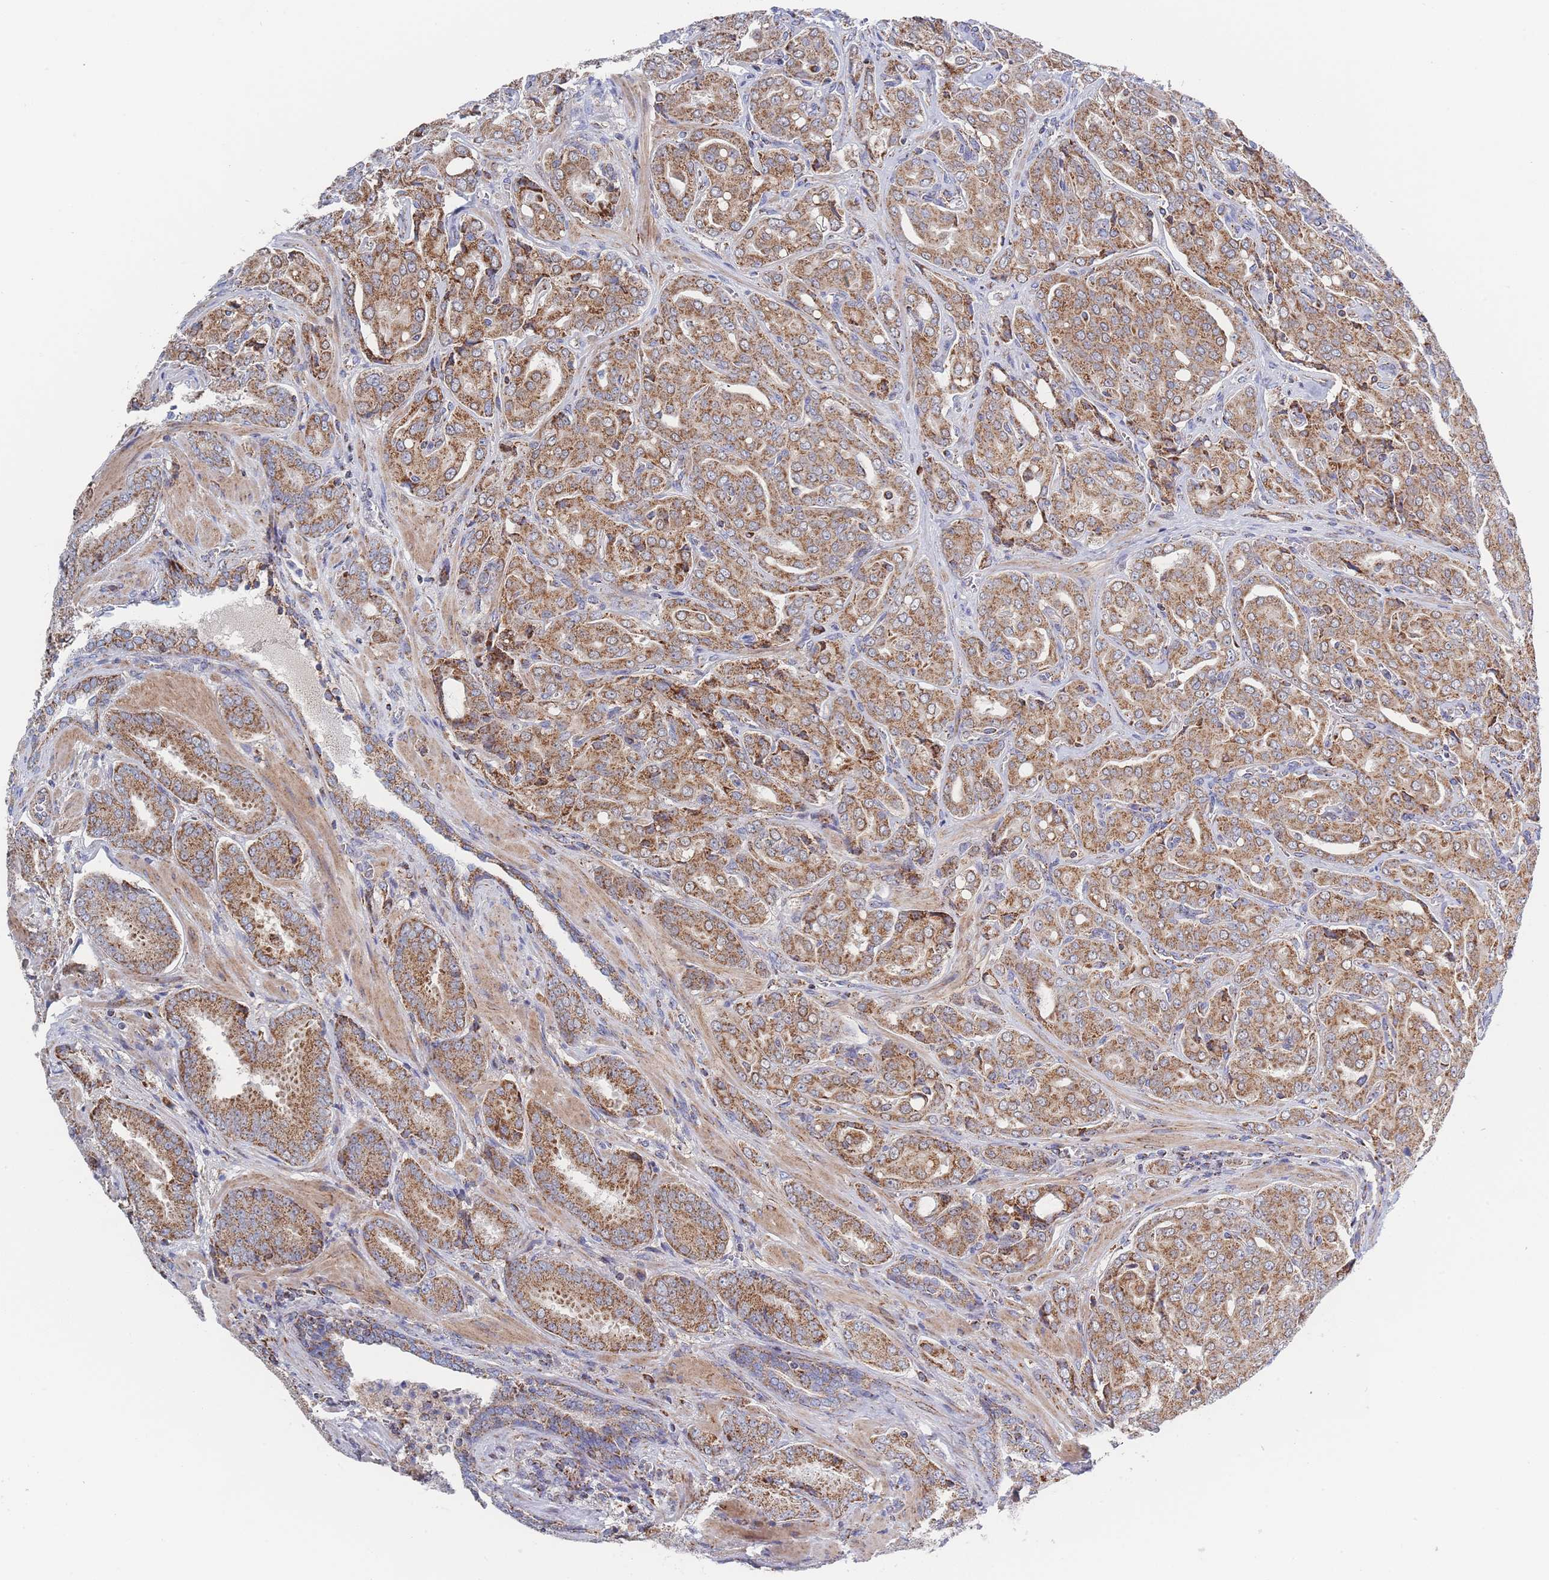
{"staining": {"intensity": "moderate", "quantity": ">75%", "location": "cytoplasmic/membranous"}, "tissue": "prostate cancer", "cell_type": "Tumor cells", "image_type": "cancer", "snomed": [{"axis": "morphology", "description": "Adenocarcinoma, High grade"}, {"axis": "topography", "description": "Prostate"}], "caption": "Tumor cells show medium levels of moderate cytoplasmic/membranous expression in approximately >75% of cells in prostate cancer (adenocarcinoma (high-grade)).", "gene": "IKZF4", "patient": {"sex": "male", "age": 68}}